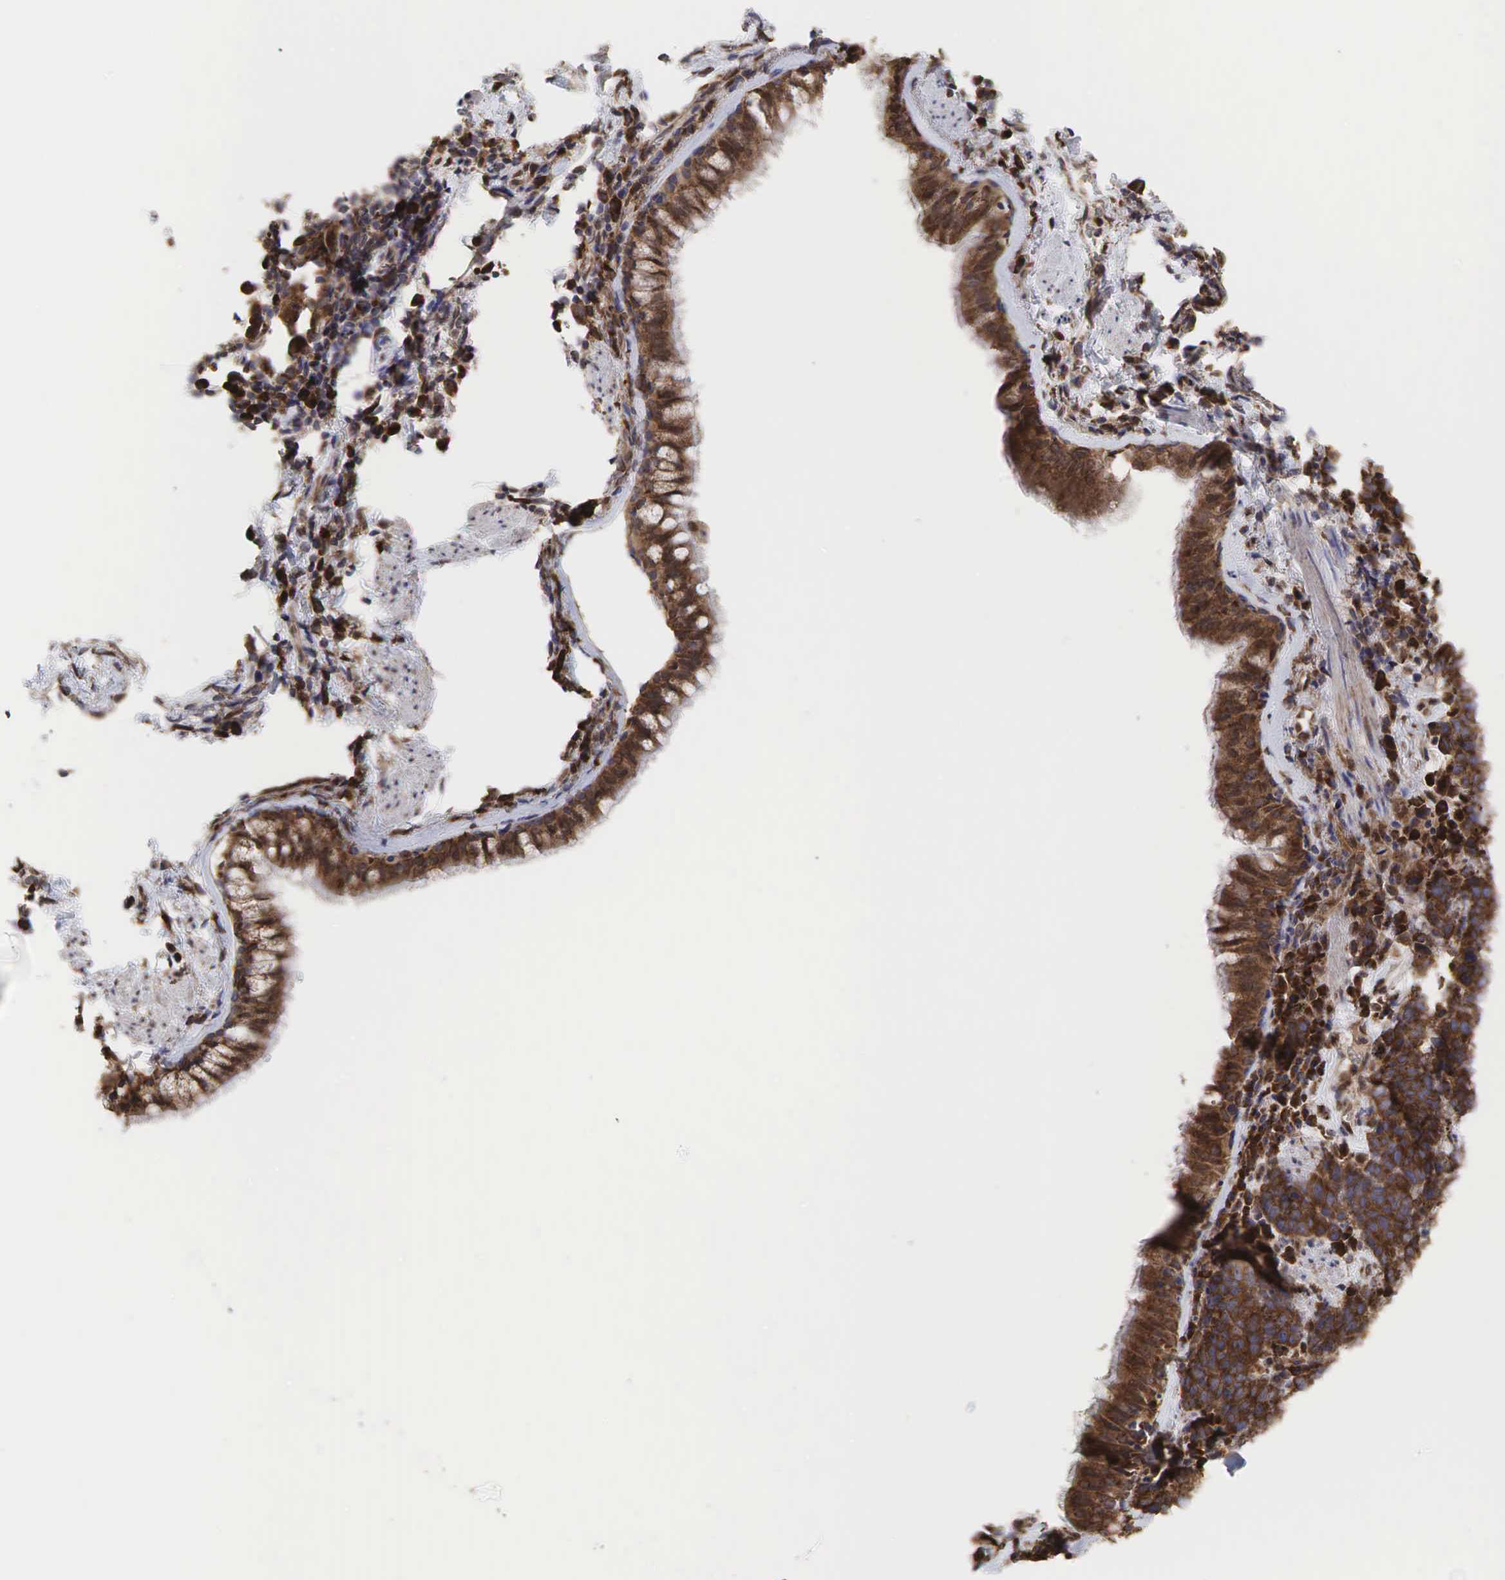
{"staining": {"intensity": "moderate", "quantity": ">75%", "location": "cytoplasmic/membranous"}, "tissue": "lung cancer", "cell_type": "Tumor cells", "image_type": "cancer", "snomed": [{"axis": "morphology", "description": "Neoplasm, malignant, NOS"}, {"axis": "topography", "description": "Lung"}], "caption": "The histopathology image exhibits immunohistochemical staining of lung cancer. There is moderate cytoplasmic/membranous staining is identified in about >75% of tumor cells.", "gene": "PABPC5", "patient": {"sex": "female", "age": 75}}